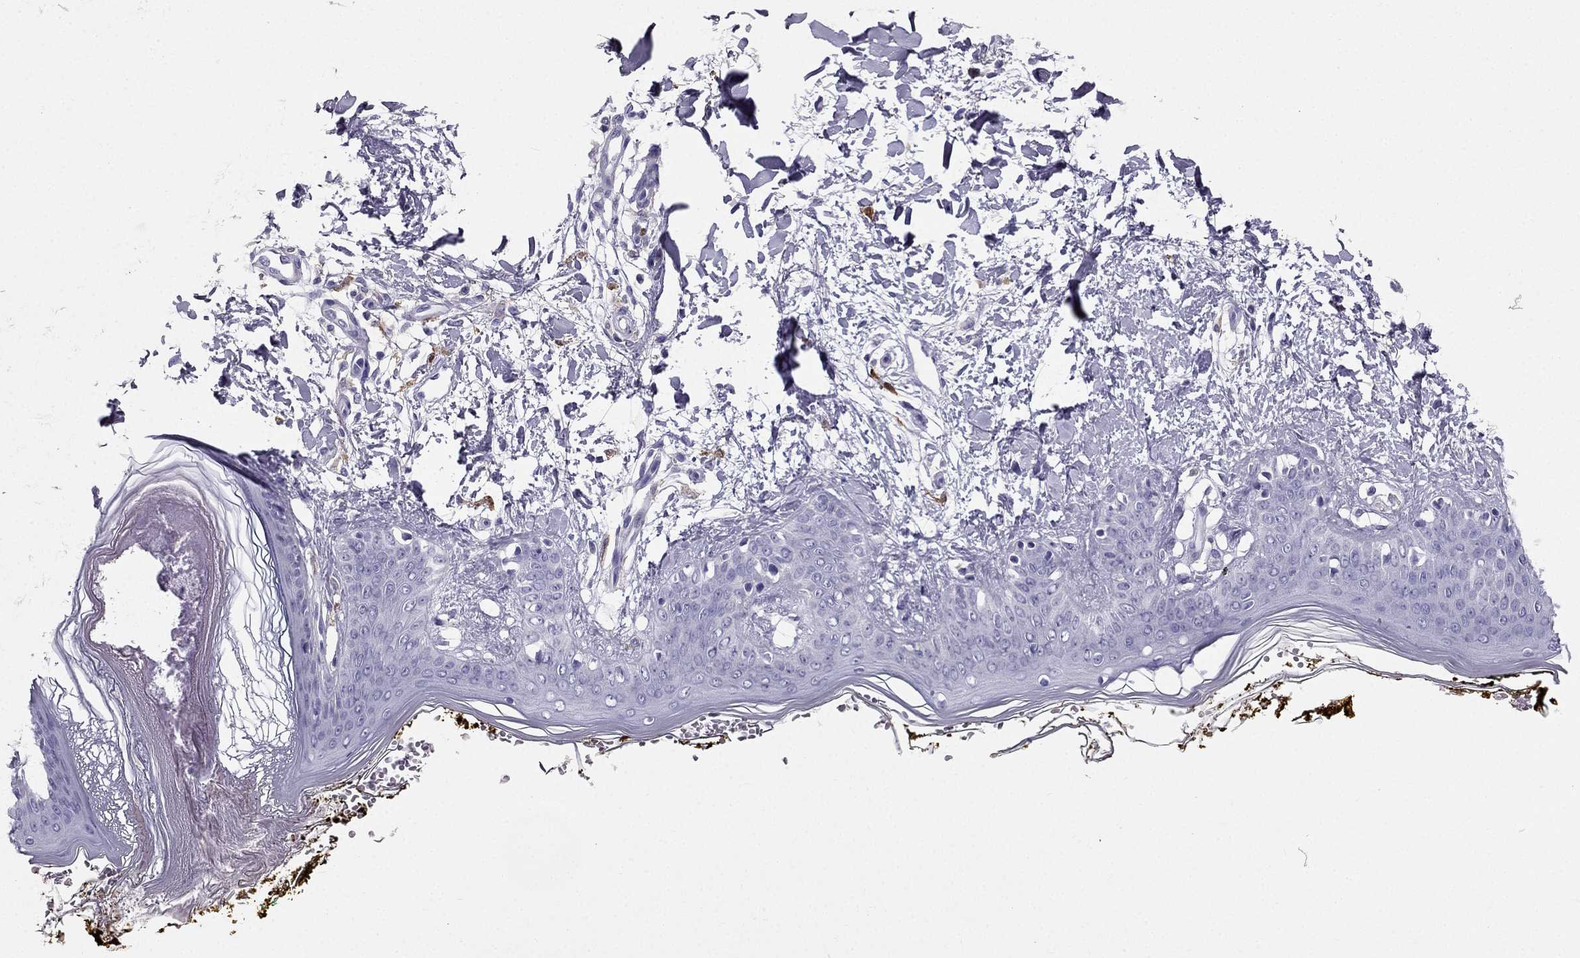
{"staining": {"intensity": "negative", "quantity": "none", "location": "none"}, "tissue": "skin", "cell_type": "Fibroblasts", "image_type": "normal", "snomed": [{"axis": "morphology", "description": "Normal tissue, NOS"}, {"axis": "topography", "description": "Skin"}], "caption": "Immunohistochemistry photomicrograph of benign skin: skin stained with DAB shows no significant protein staining in fibroblasts.", "gene": "LMTK3", "patient": {"sex": "female", "age": 34}}